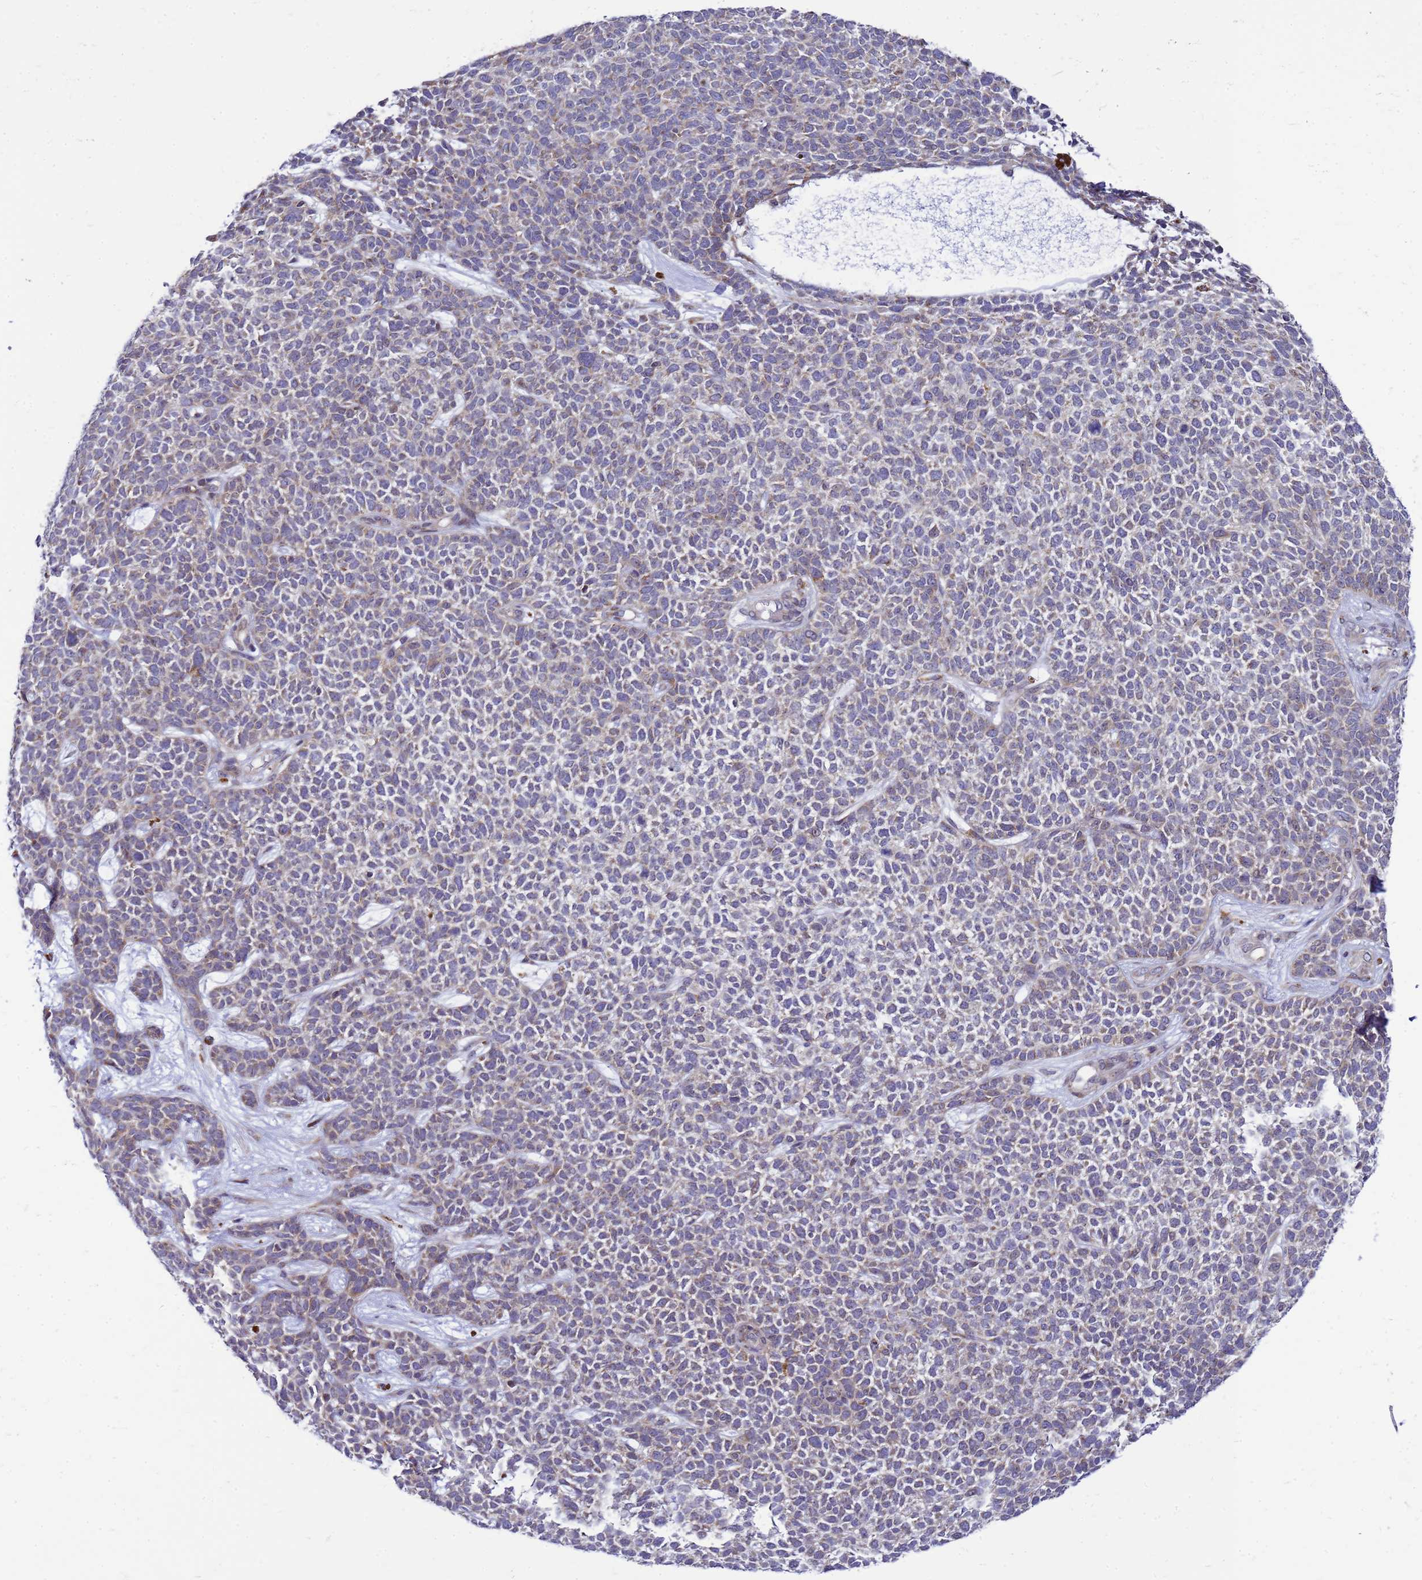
{"staining": {"intensity": "moderate", "quantity": "<25%", "location": "cytoplasmic/membranous"}, "tissue": "skin cancer", "cell_type": "Tumor cells", "image_type": "cancer", "snomed": [{"axis": "morphology", "description": "Basal cell carcinoma"}, {"axis": "topography", "description": "Skin"}], "caption": "An image of human basal cell carcinoma (skin) stained for a protein shows moderate cytoplasmic/membranous brown staining in tumor cells.", "gene": "C12orf43", "patient": {"sex": "female", "age": 84}}